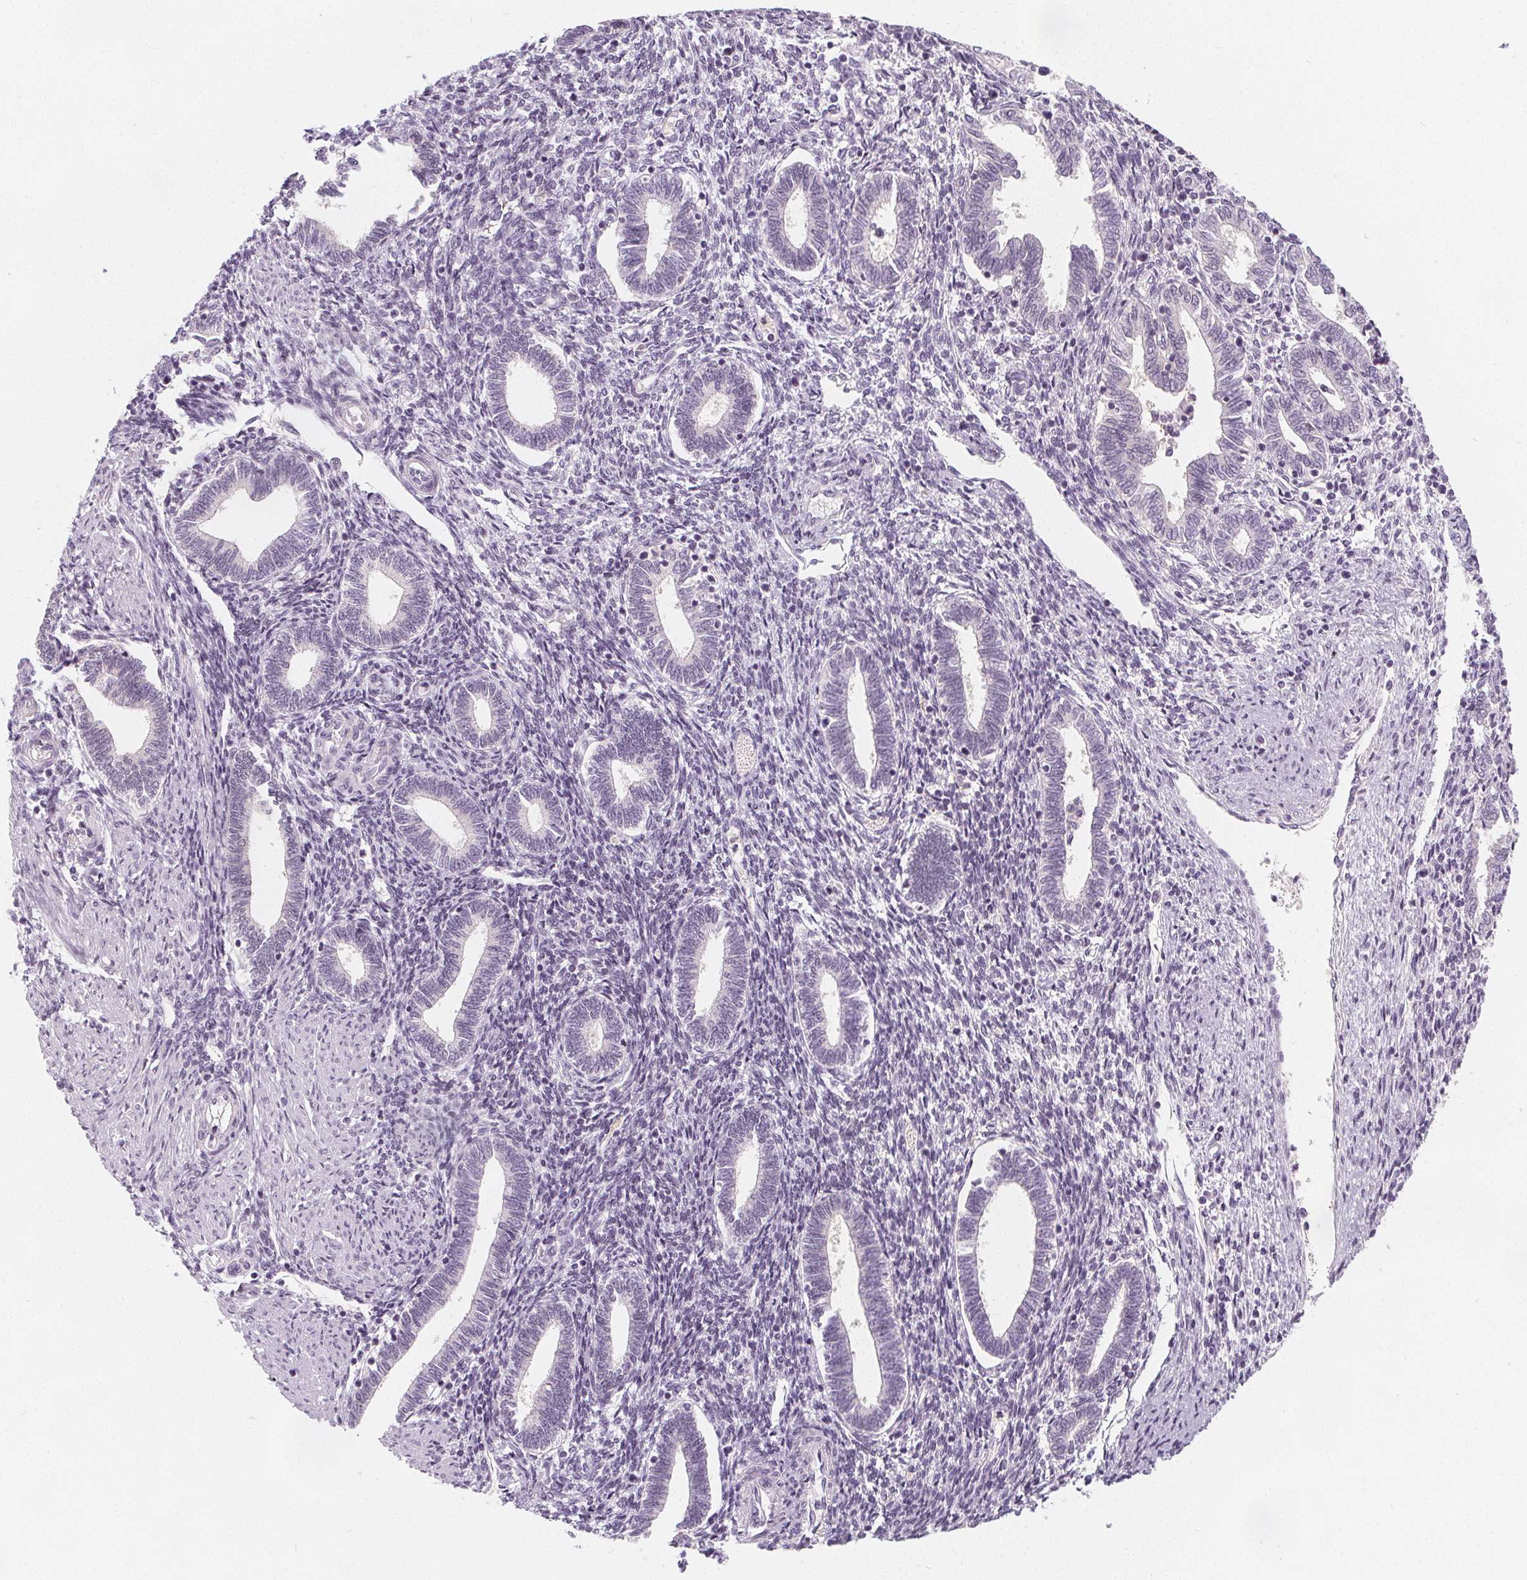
{"staining": {"intensity": "negative", "quantity": "none", "location": "none"}, "tissue": "endometrium", "cell_type": "Cells in endometrial stroma", "image_type": "normal", "snomed": [{"axis": "morphology", "description": "Normal tissue, NOS"}, {"axis": "topography", "description": "Endometrium"}], "caption": "Benign endometrium was stained to show a protein in brown. There is no significant expression in cells in endometrial stroma. Brightfield microscopy of immunohistochemistry (IHC) stained with DAB (3,3'-diaminobenzidine) (brown) and hematoxylin (blue), captured at high magnification.", "gene": "UGP2", "patient": {"sex": "female", "age": 42}}